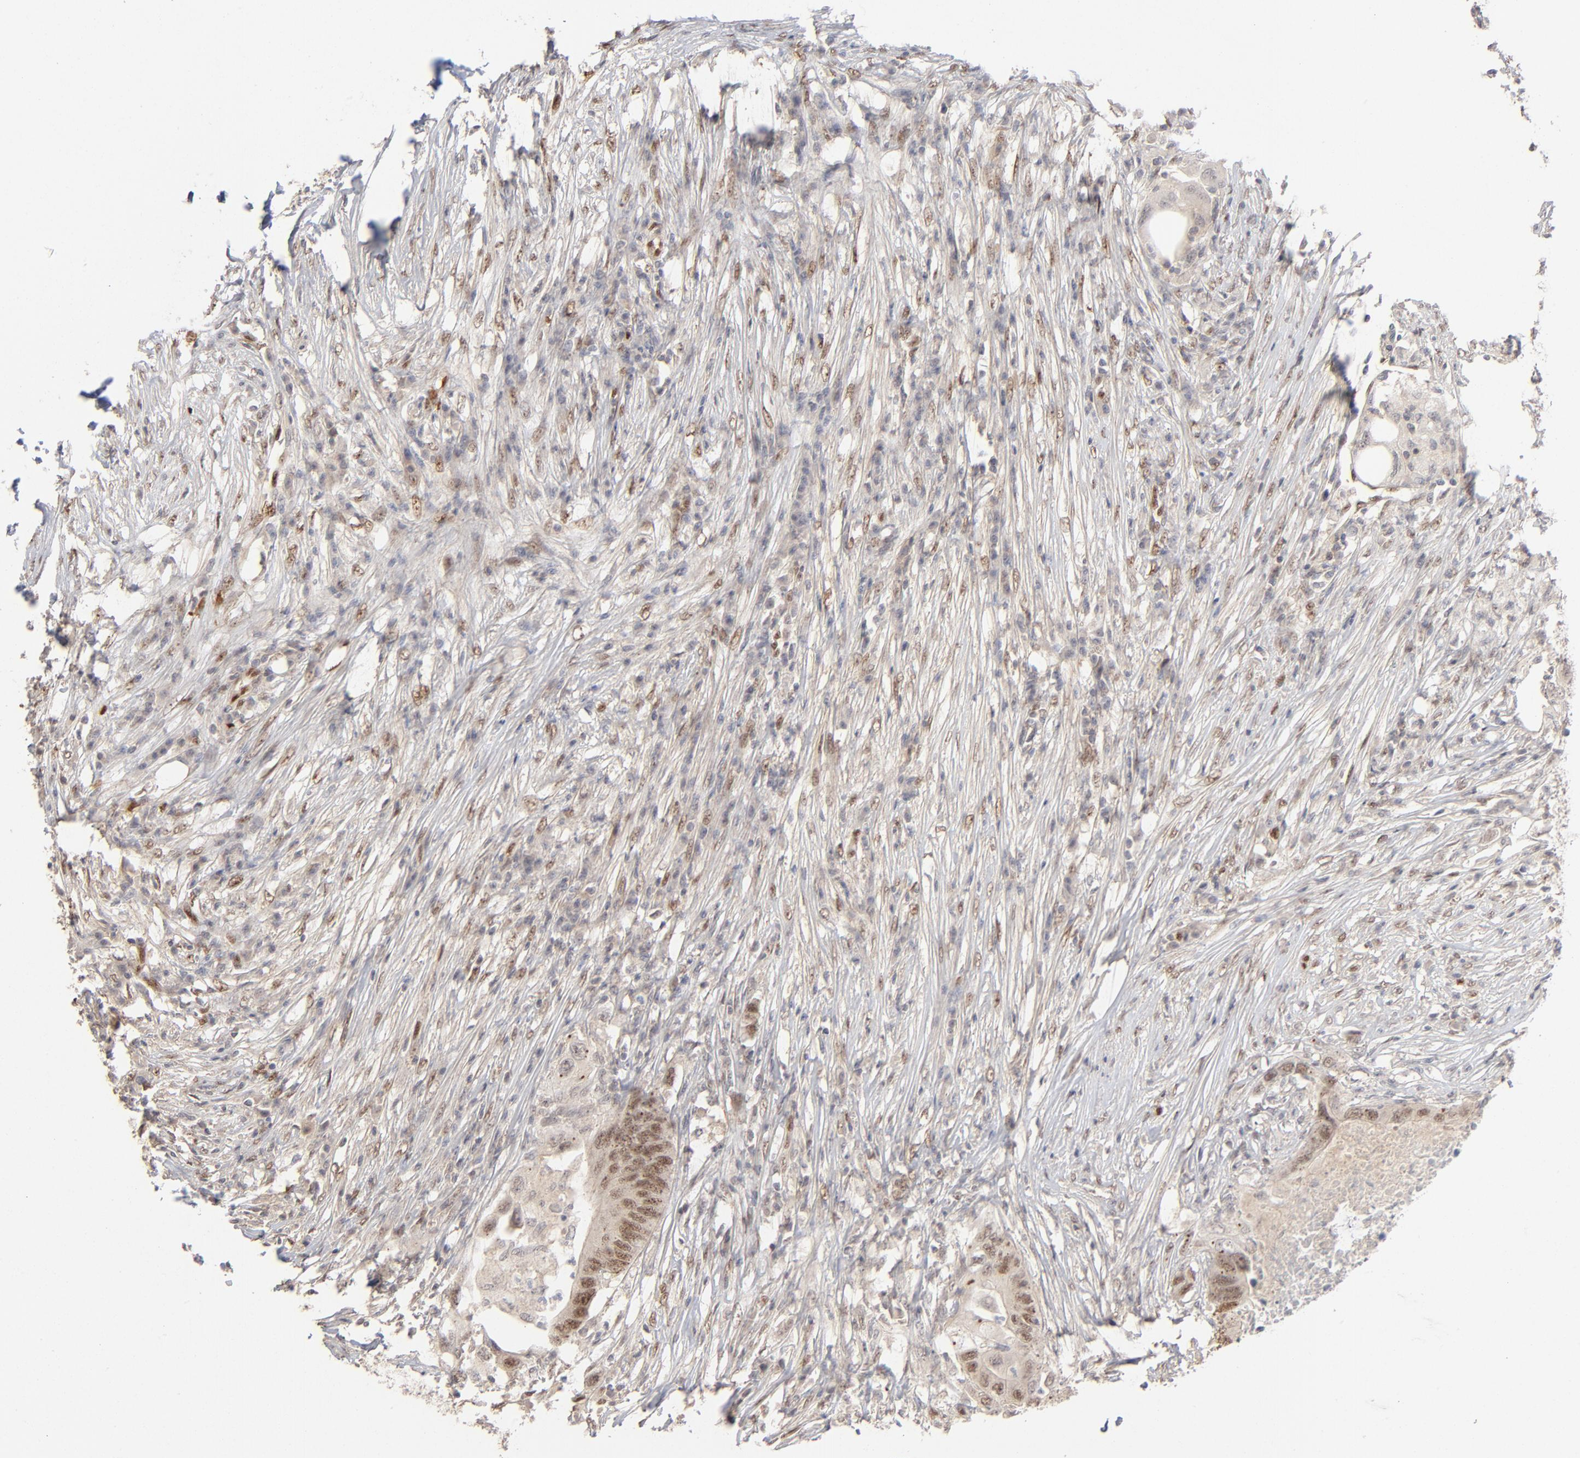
{"staining": {"intensity": "moderate", "quantity": ">75%", "location": "nuclear"}, "tissue": "colorectal cancer", "cell_type": "Tumor cells", "image_type": "cancer", "snomed": [{"axis": "morphology", "description": "Adenocarcinoma, NOS"}, {"axis": "topography", "description": "Colon"}], "caption": "Brown immunohistochemical staining in human colorectal cancer (adenocarcinoma) reveals moderate nuclear expression in about >75% of tumor cells. (Stains: DAB (3,3'-diaminobenzidine) in brown, nuclei in blue, Microscopy: brightfield microscopy at high magnification).", "gene": "NFIB", "patient": {"sex": "male", "age": 71}}